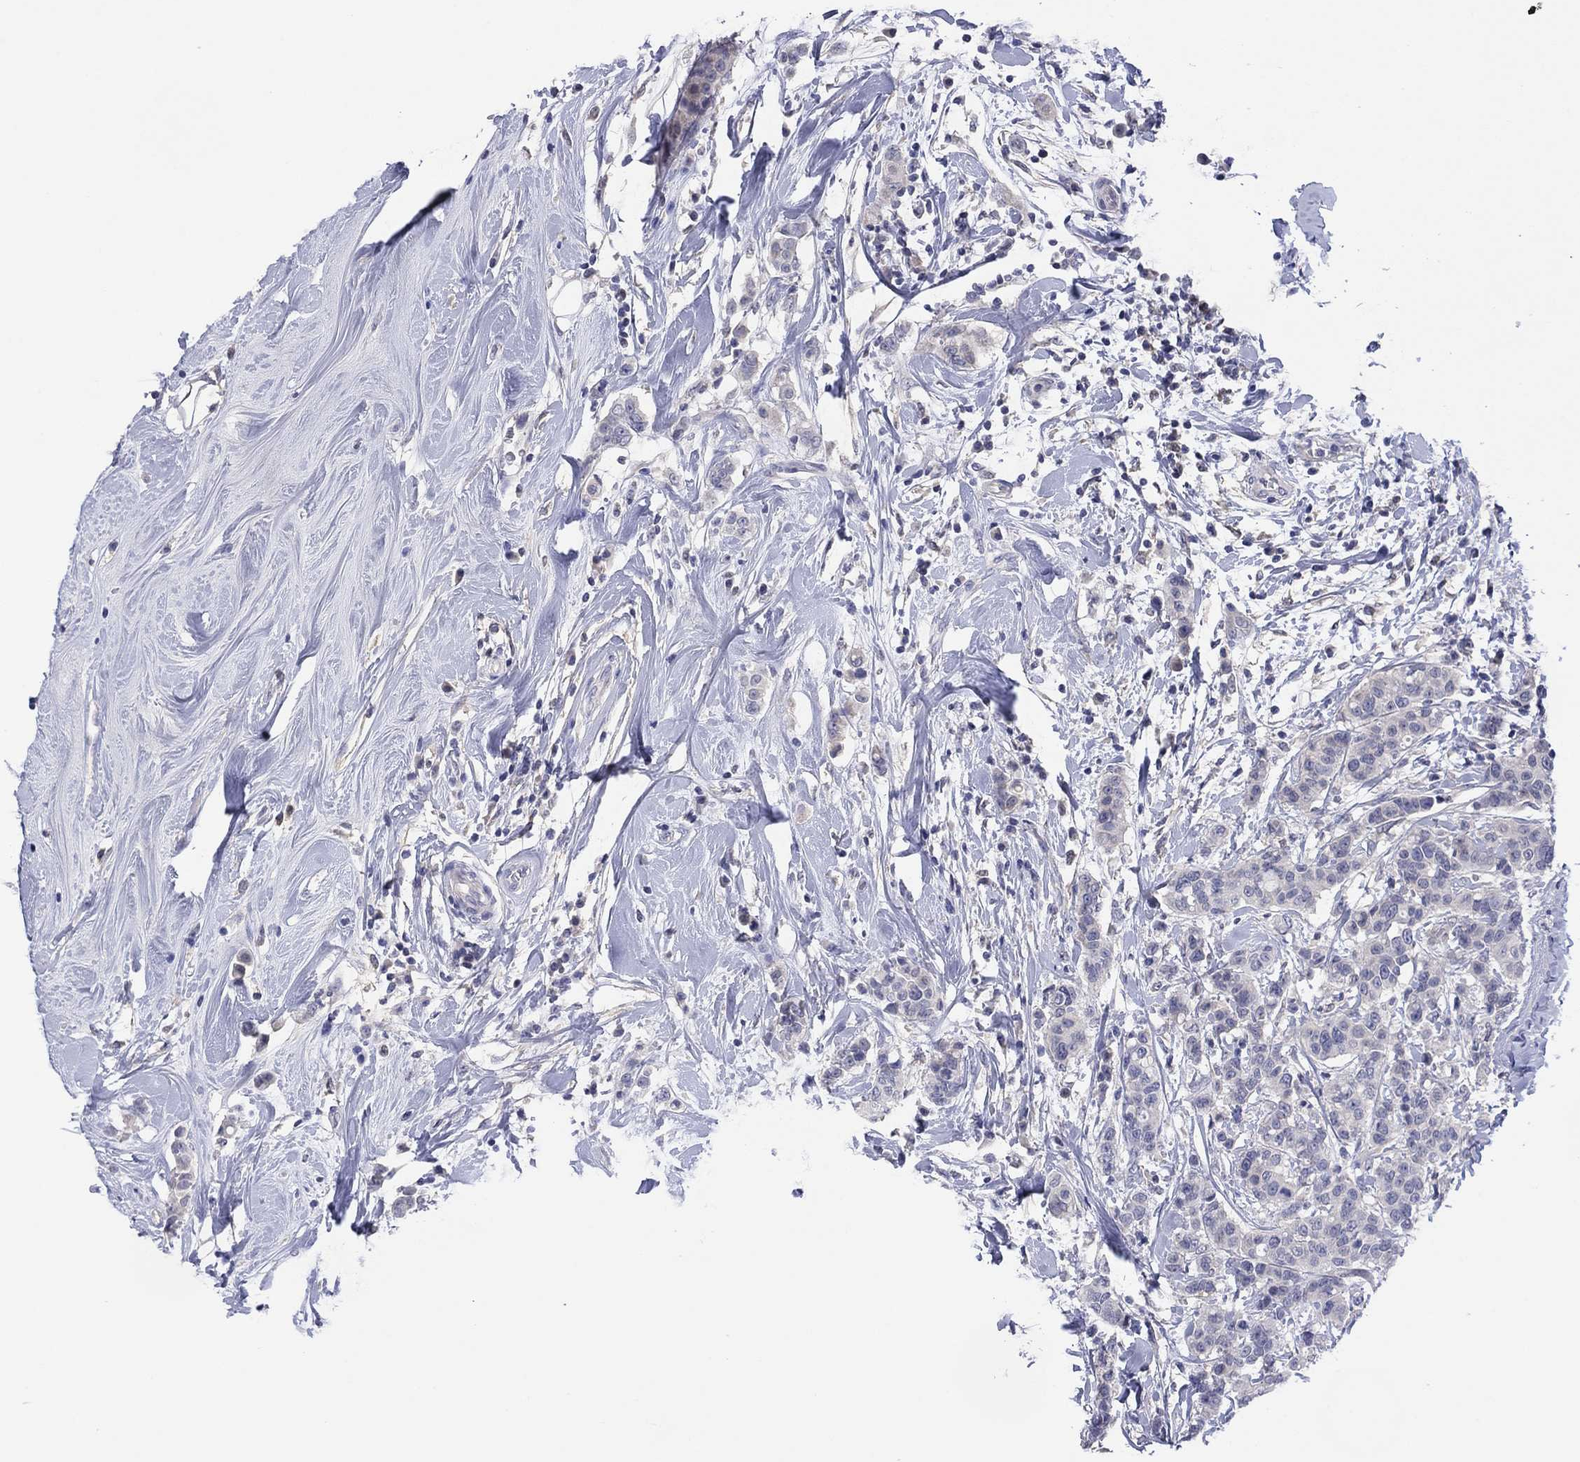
{"staining": {"intensity": "negative", "quantity": "none", "location": "none"}, "tissue": "breast cancer", "cell_type": "Tumor cells", "image_type": "cancer", "snomed": [{"axis": "morphology", "description": "Duct carcinoma"}, {"axis": "topography", "description": "Breast"}], "caption": "The image shows no staining of tumor cells in invasive ductal carcinoma (breast).", "gene": "CYP2B6", "patient": {"sex": "female", "age": 27}}